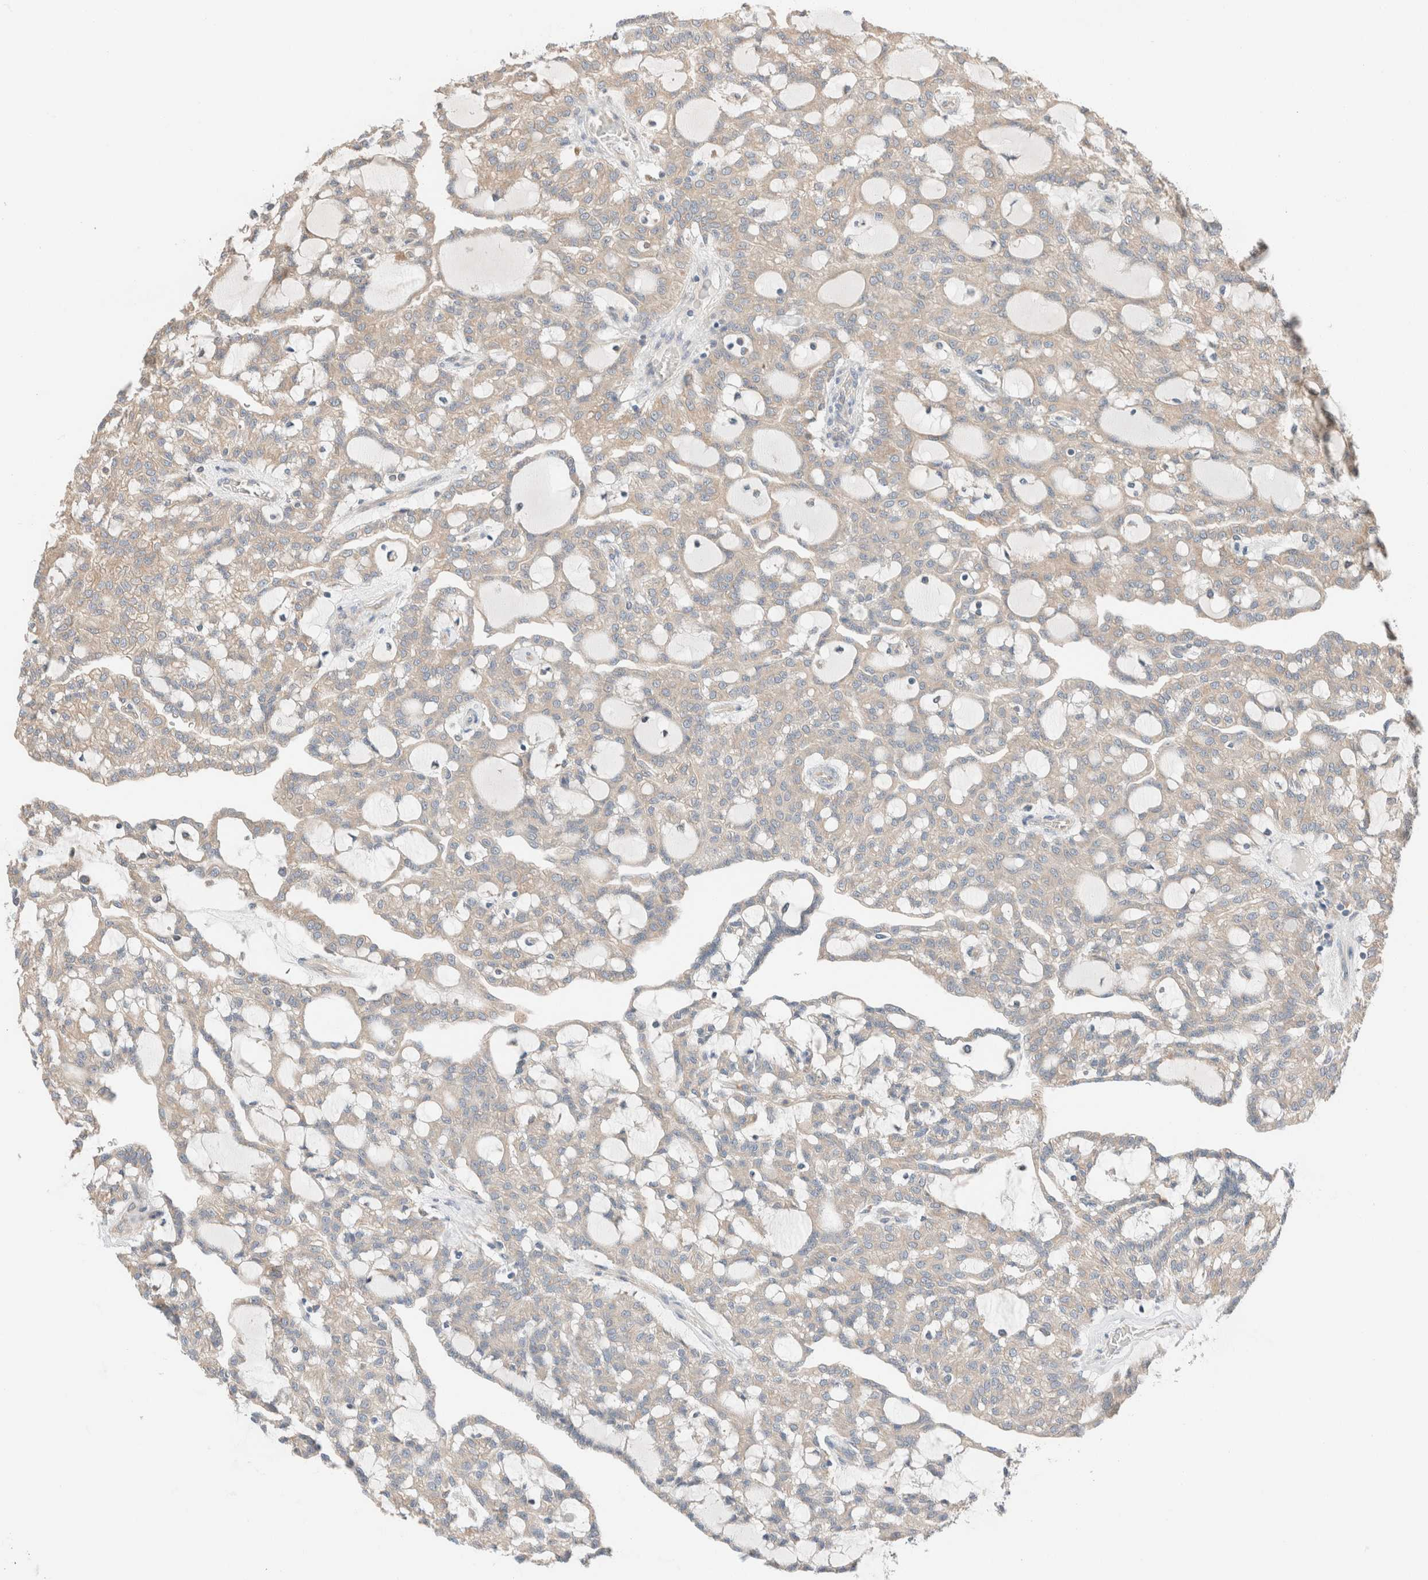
{"staining": {"intensity": "negative", "quantity": "none", "location": "none"}, "tissue": "renal cancer", "cell_type": "Tumor cells", "image_type": "cancer", "snomed": [{"axis": "morphology", "description": "Adenocarcinoma, NOS"}, {"axis": "topography", "description": "Kidney"}], "caption": "Protein analysis of renal cancer (adenocarcinoma) displays no significant positivity in tumor cells.", "gene": "PCM1", "patient": {"sex": "male", "age": 63}}